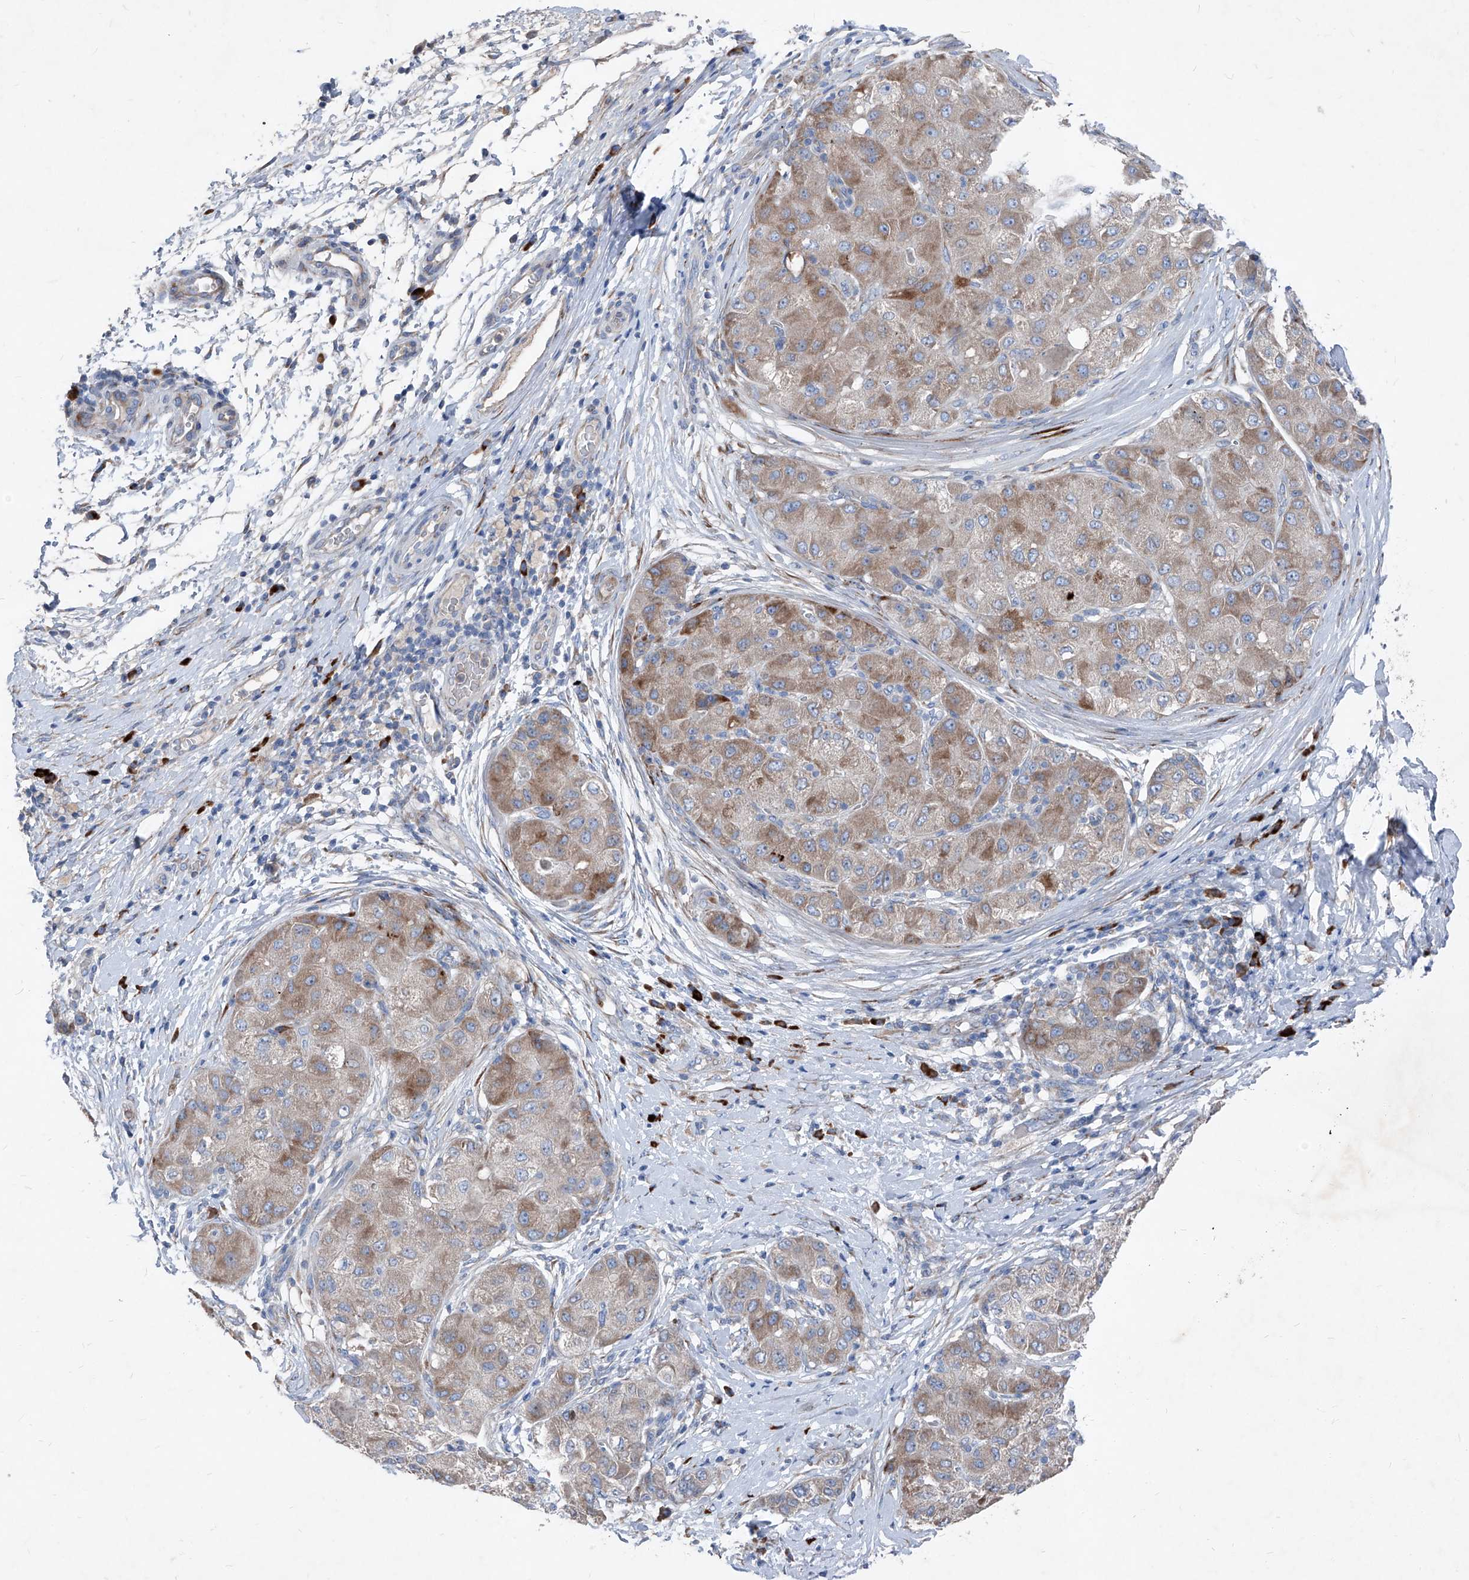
{"staining": {"intensity": "moderate", "quantity": "<25%", "location": "cytoplasmic/membranous"}, "tissue": "liver cancer", "cell_type": "Tumor cells", "image_type": "cancer", "snomed": [{"axis": "morphology", "description": "Carcinoma, Hepatocellular, NOS"}, {"axis": "topography", "description": "Liver"}], "caption": "The photomicrograph shows staining of hepatocellular carcinoma (liver), revealing moderate cytoplasmic/membranous protein expression (brown color) within tumor cells.", "gene": "IFI27", "patient": {"sex": "male", "age": 80}}